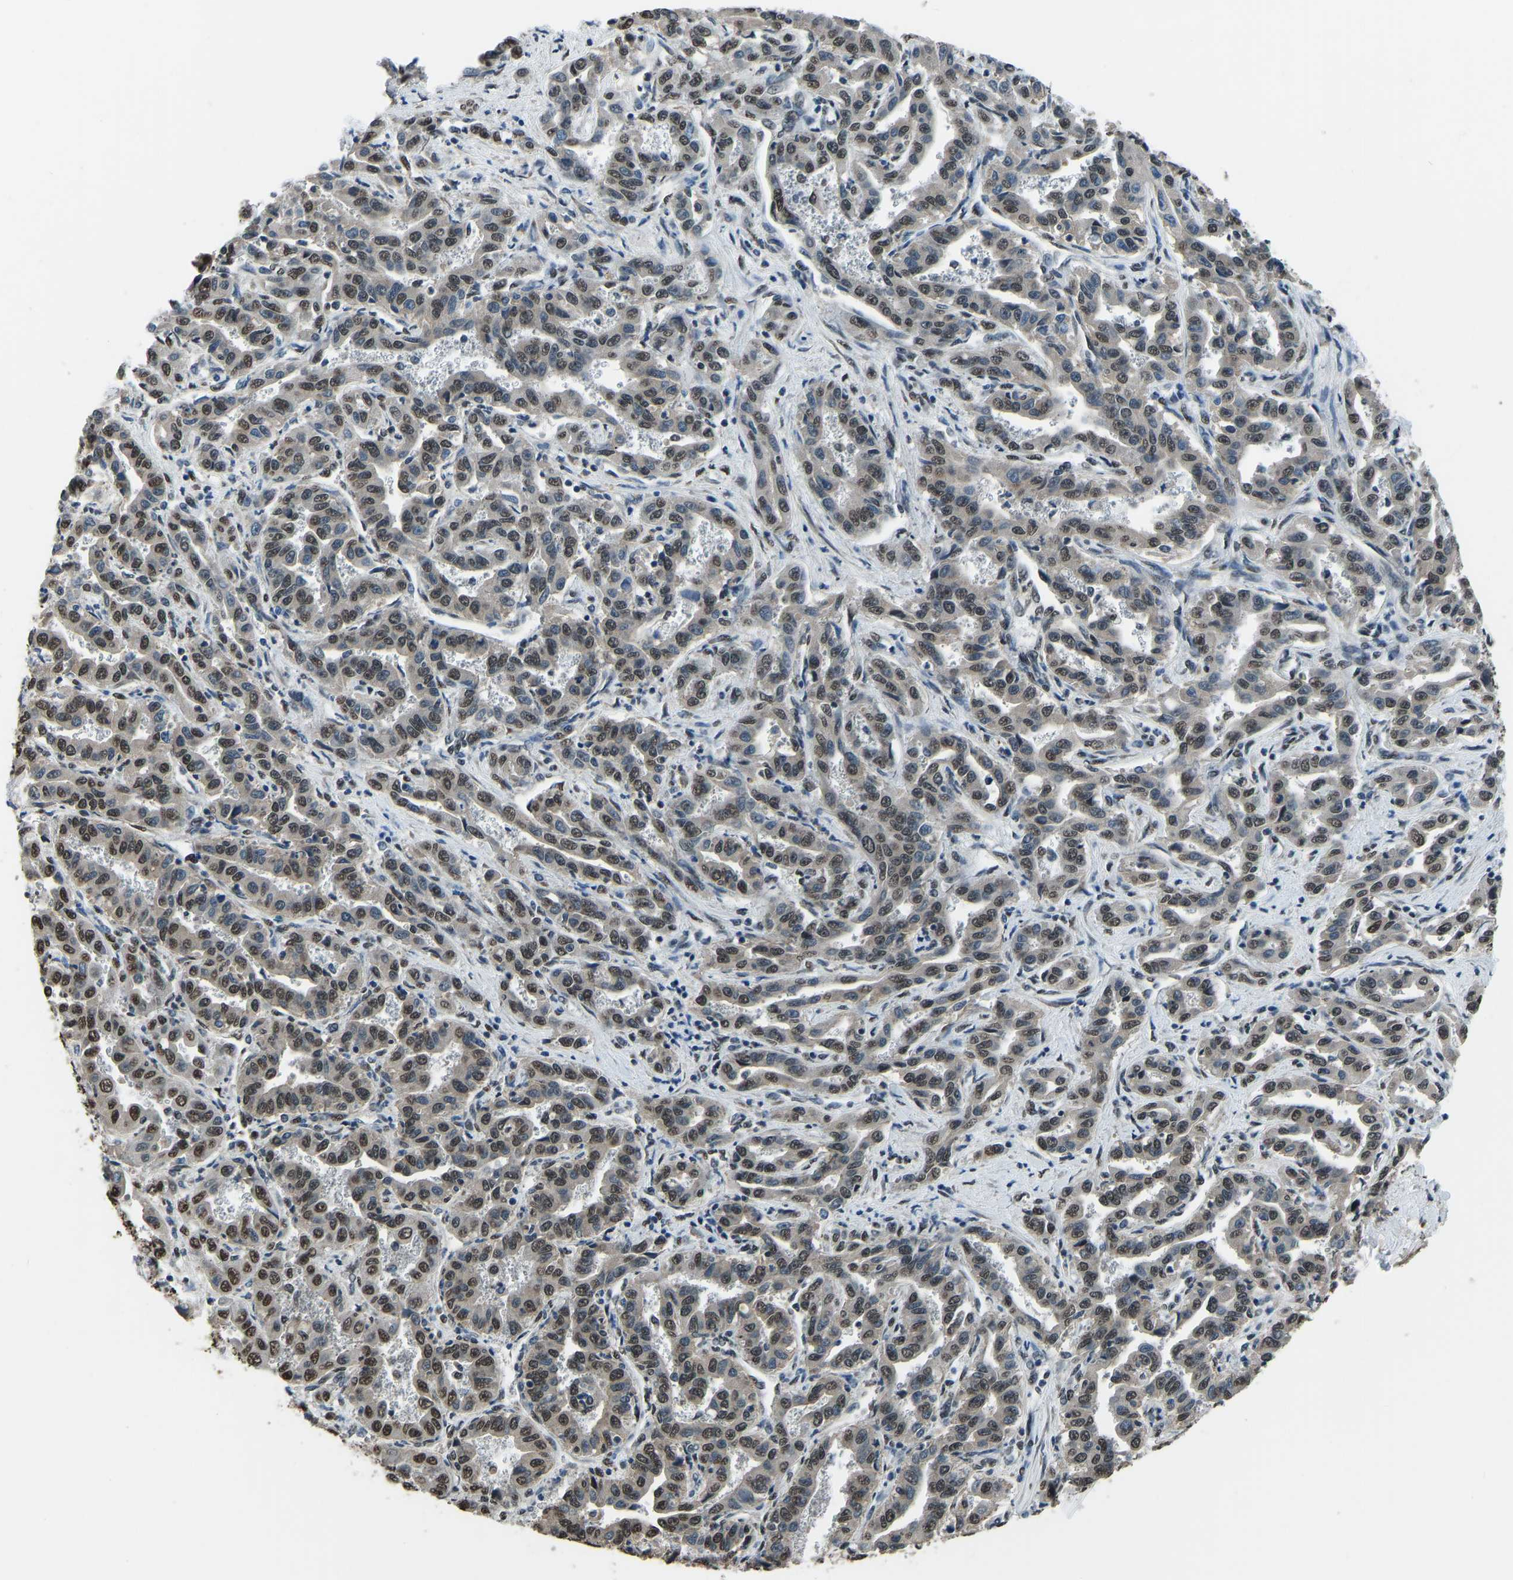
{"staining": {"intensity": "weak", "quantity": "25%-75%", "location": "nuclear"}, "tissue": "liver cancer", "cell_type": "Tumor cells", "image_type": "cancer", "snomed": [{"axis": "morphology", "description": "Cholangiocarcinoma"}, {"axis": "topography", "description": "Liver"}], "caption": "Liver cancer (cholangiocarcinoma) was stained to show a protein in brown. There is low levels of weak nuclear expression in approximately 25%-75% of tumor cells.", "gene": "FOS", "patient": {"sex": "male", "age": 59}}